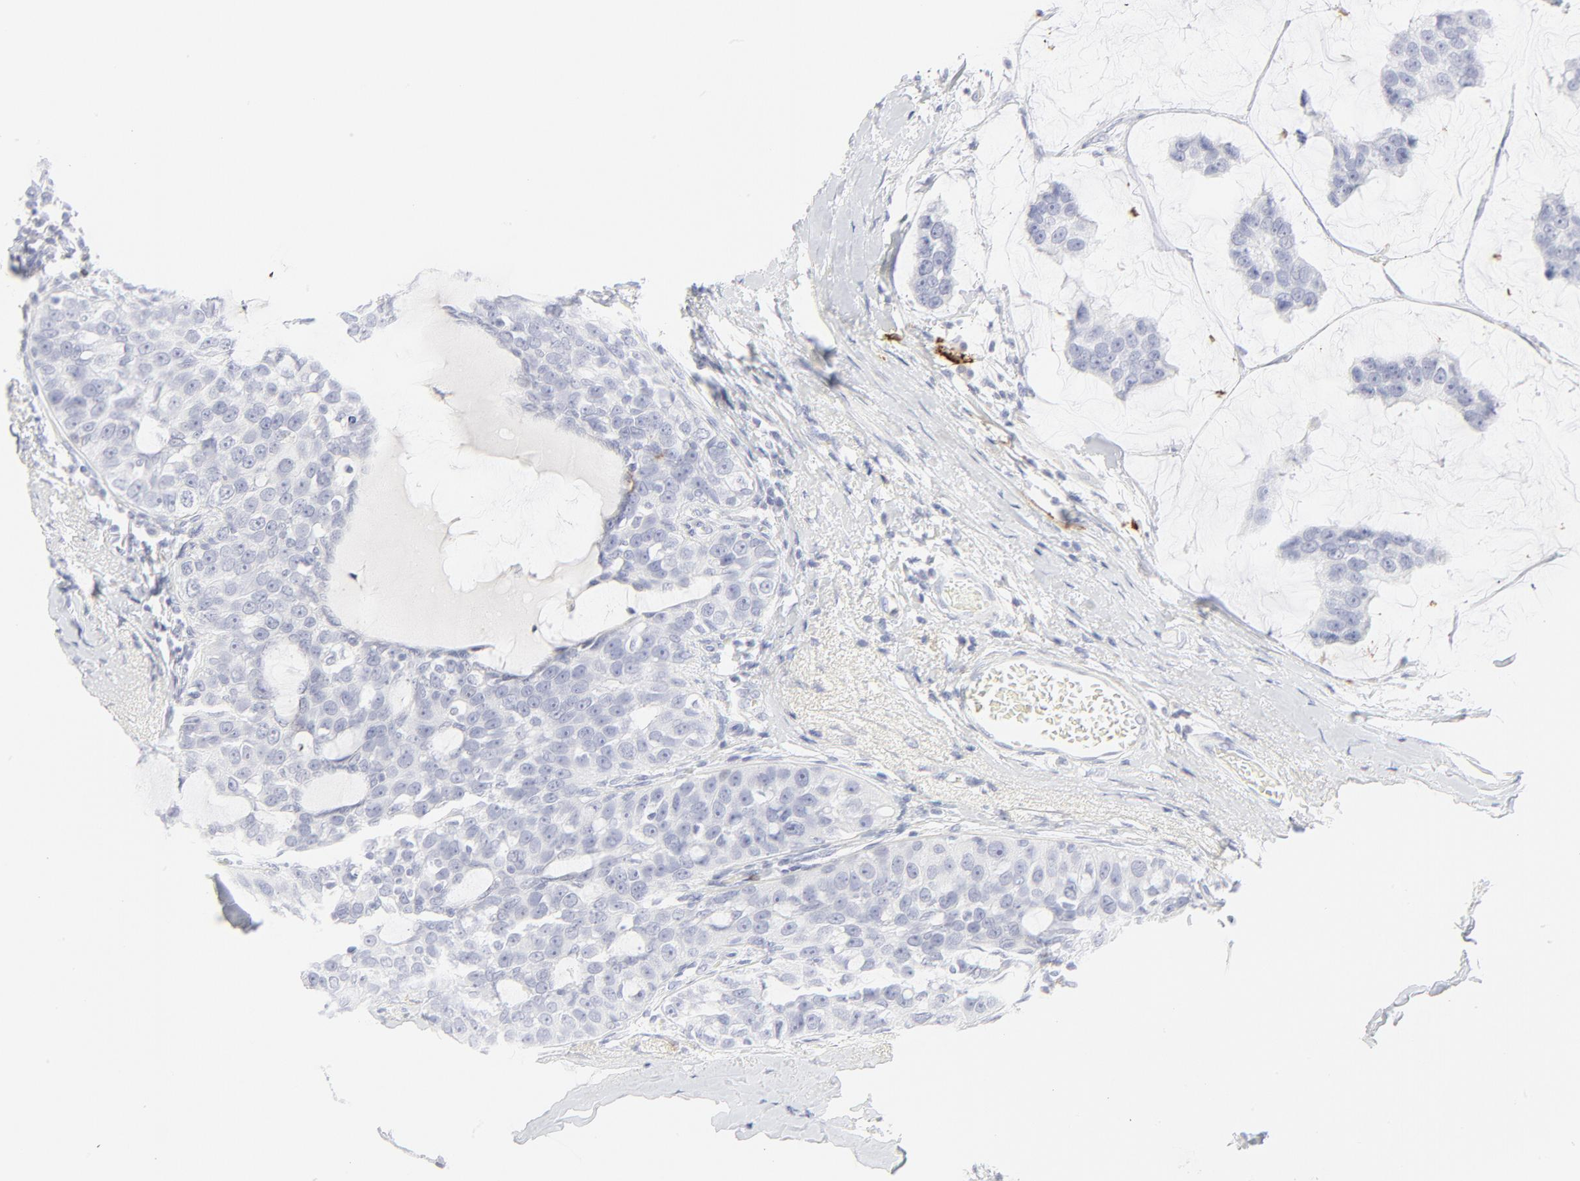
{"staining": {"intensity": "negative", "quantity": "none", "location": "none"}, "tissue": "breast cancer", "cell_type": "Tumor cells", "image_type": "cancer", "snomed": [{"axis": "morphology", "description": "Normal tissue, NOS"}, {"axis": "morphology", "description": "Duct carcinoma"}, {"axis": "topography", "description": "Breast"}], "caption": "An IHC micrograph of invasive ductal carcinoma (breast) is shown. There is no staining in tumor cells of invasive ductal carcinoma (breast).", "gene": "CCR7", "patient": {"sex": "female", "age": 50}}